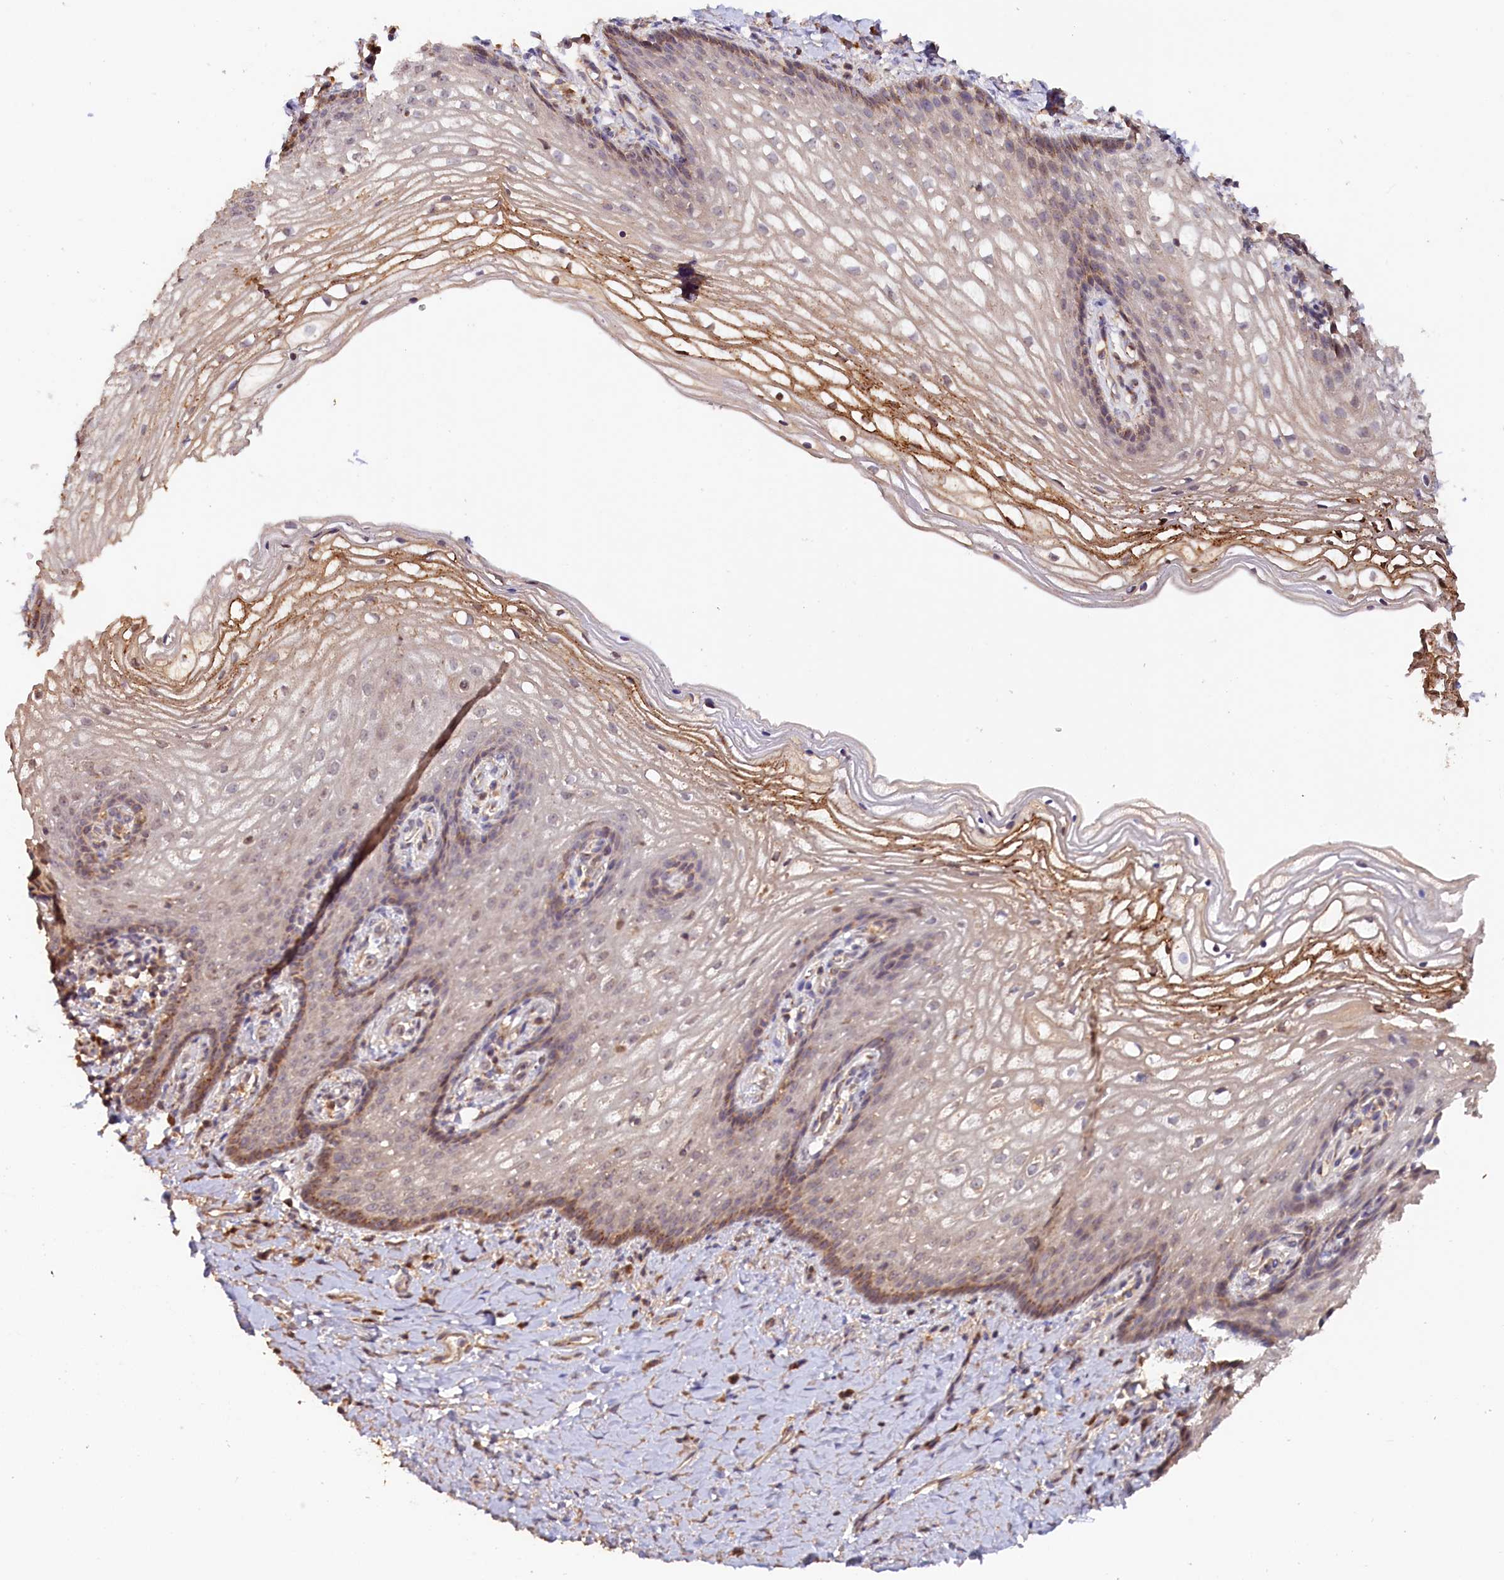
{"staining": {"intensity": "moderate", "quantity": "25%-75%", "location": "cytoplasmic/membranous"}, "tissue": "vagina", "cell_type": "Squamous epithelial cells", "image_type": "normal", "snomed": [{"axis": "morphology", "description": "Normal tissue, NOS"}, {"axis": "topography", "description": "Vagina"}], "caption": "The immunohistochemical stain highlights moderate cytoplasmic/membranous staining in squamous epithelial cells of normal vagina. (Brightfield microscopy of DAB IHC at high magnification).", "gene": "TANGO6", "patient": {"sex": "female", "age": 60}}